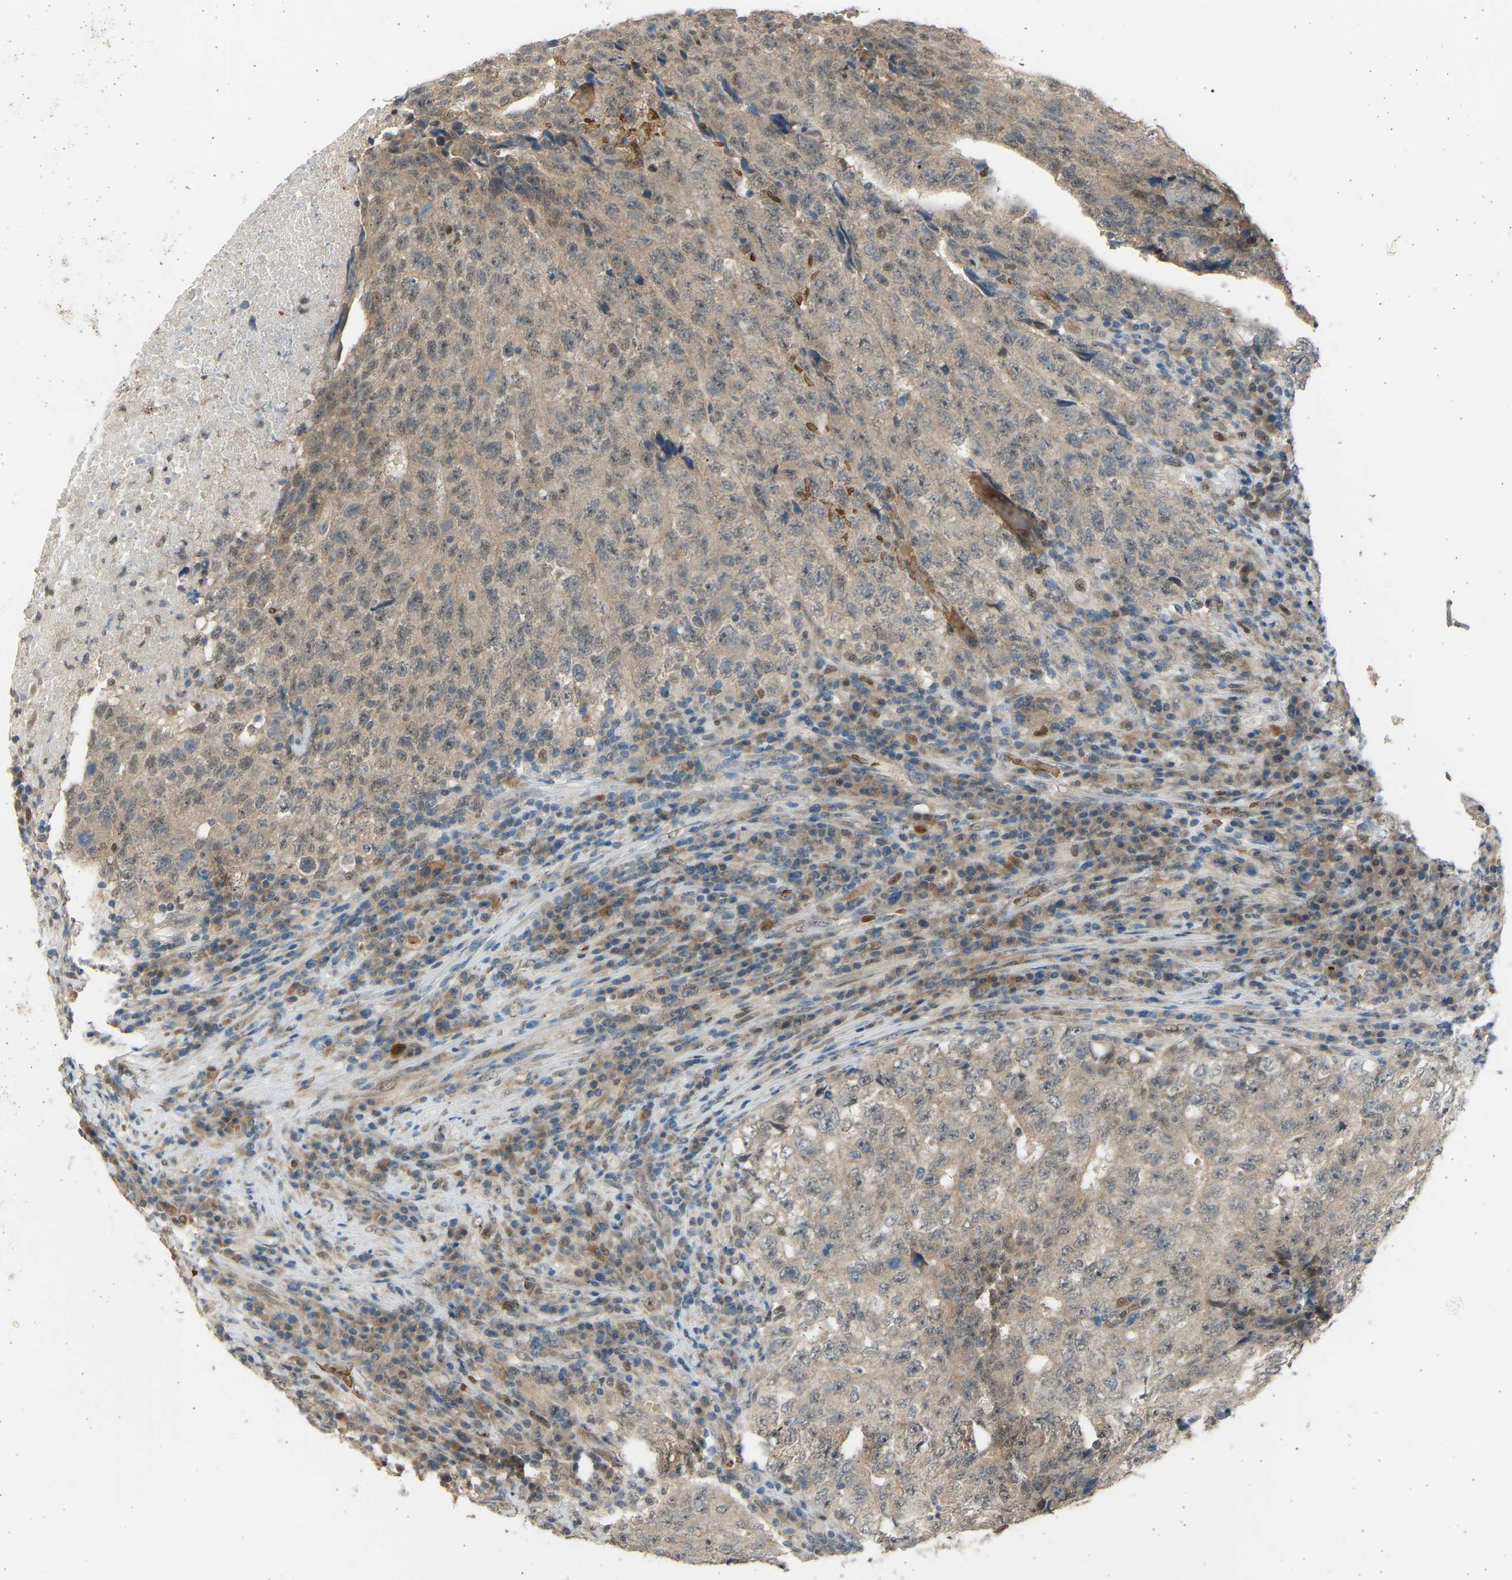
{"staining": {"intensity": "weak", "quantity": "<25%", "location": "nuclear"}, "tissue": "testis cancer", "cell_type": "Tumor cells", "image_type": "cancer", "snomed": [{"axis": "morphology", "description": "Necrosis, NOS"}, {"axis": "morphology", "description": "Carcinoma, Embryonal, NOS"}, {"axis": "topography", "description": "Testis"}], "caption": "A high-resolution image shows immunohistochemistry staining of testis cancer, which reveals no significant expression in tumor cells.", "gene": "BIRC2", "patient": {"sex": "male", "age": 19}}